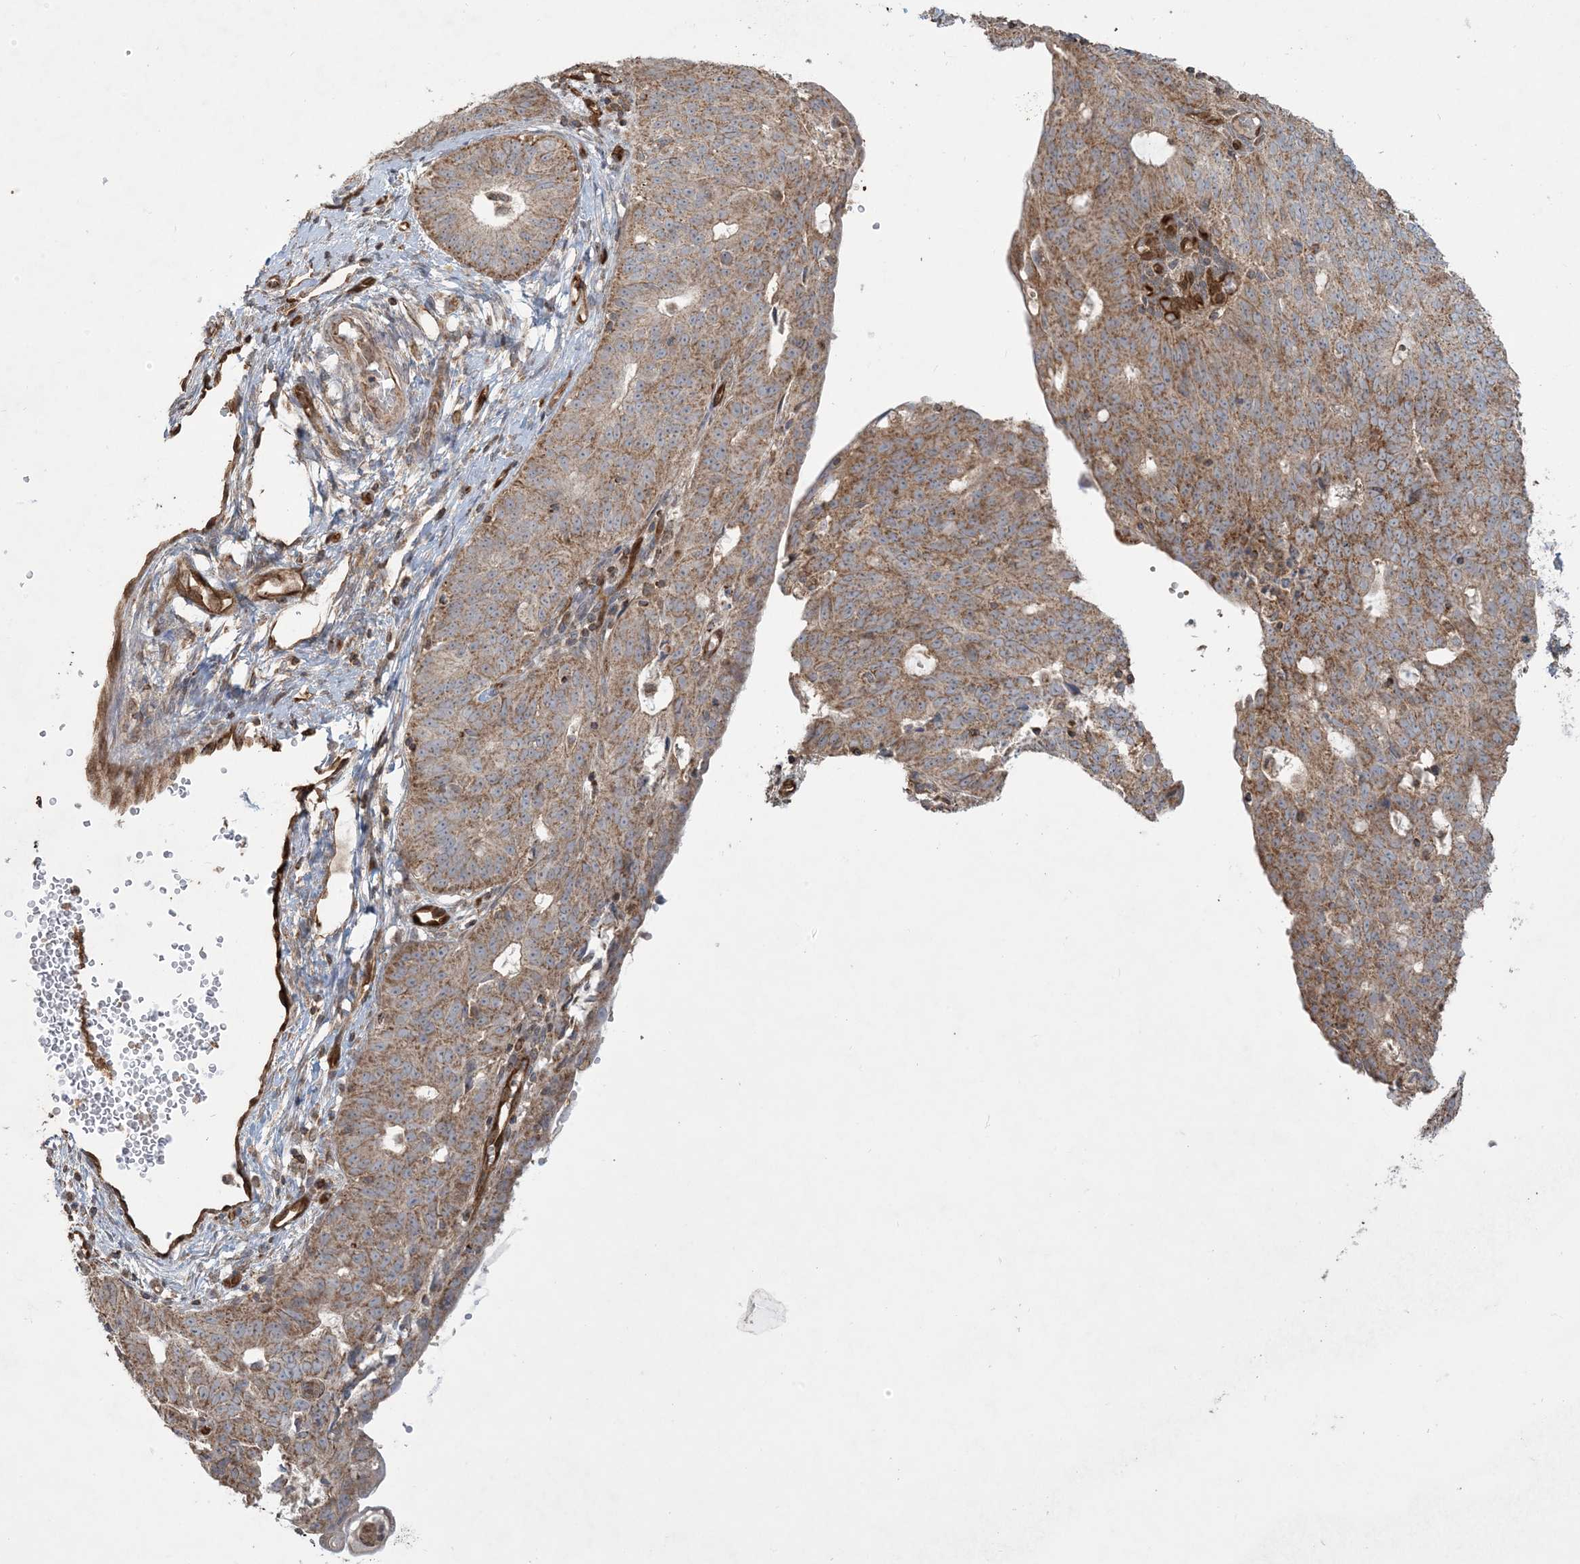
{"staining": {"intensity": "moderate", "quantity": ">75%", "location": "cytoplasmic/membranous"}, "tissue": "endometrial cancer", "cell_type": "Tumor cells", "image_type": "cancer", "snomed": [{"axis": "morphology", "description": "Adenocarcinoma, NOS"}, {"axis": "topography", "description": "Endometrium"}], "caption": "DAB (3,3'-diaminobenzidine) immunohistochemical staining of adenocarcinoma (endometrial) demonstrates moderate cytoplasmic/membranous protein positivity in approximately >75% of tumor cells.", "gene": "PPM1F", "patient": {"sex": "female", "age": 32}}